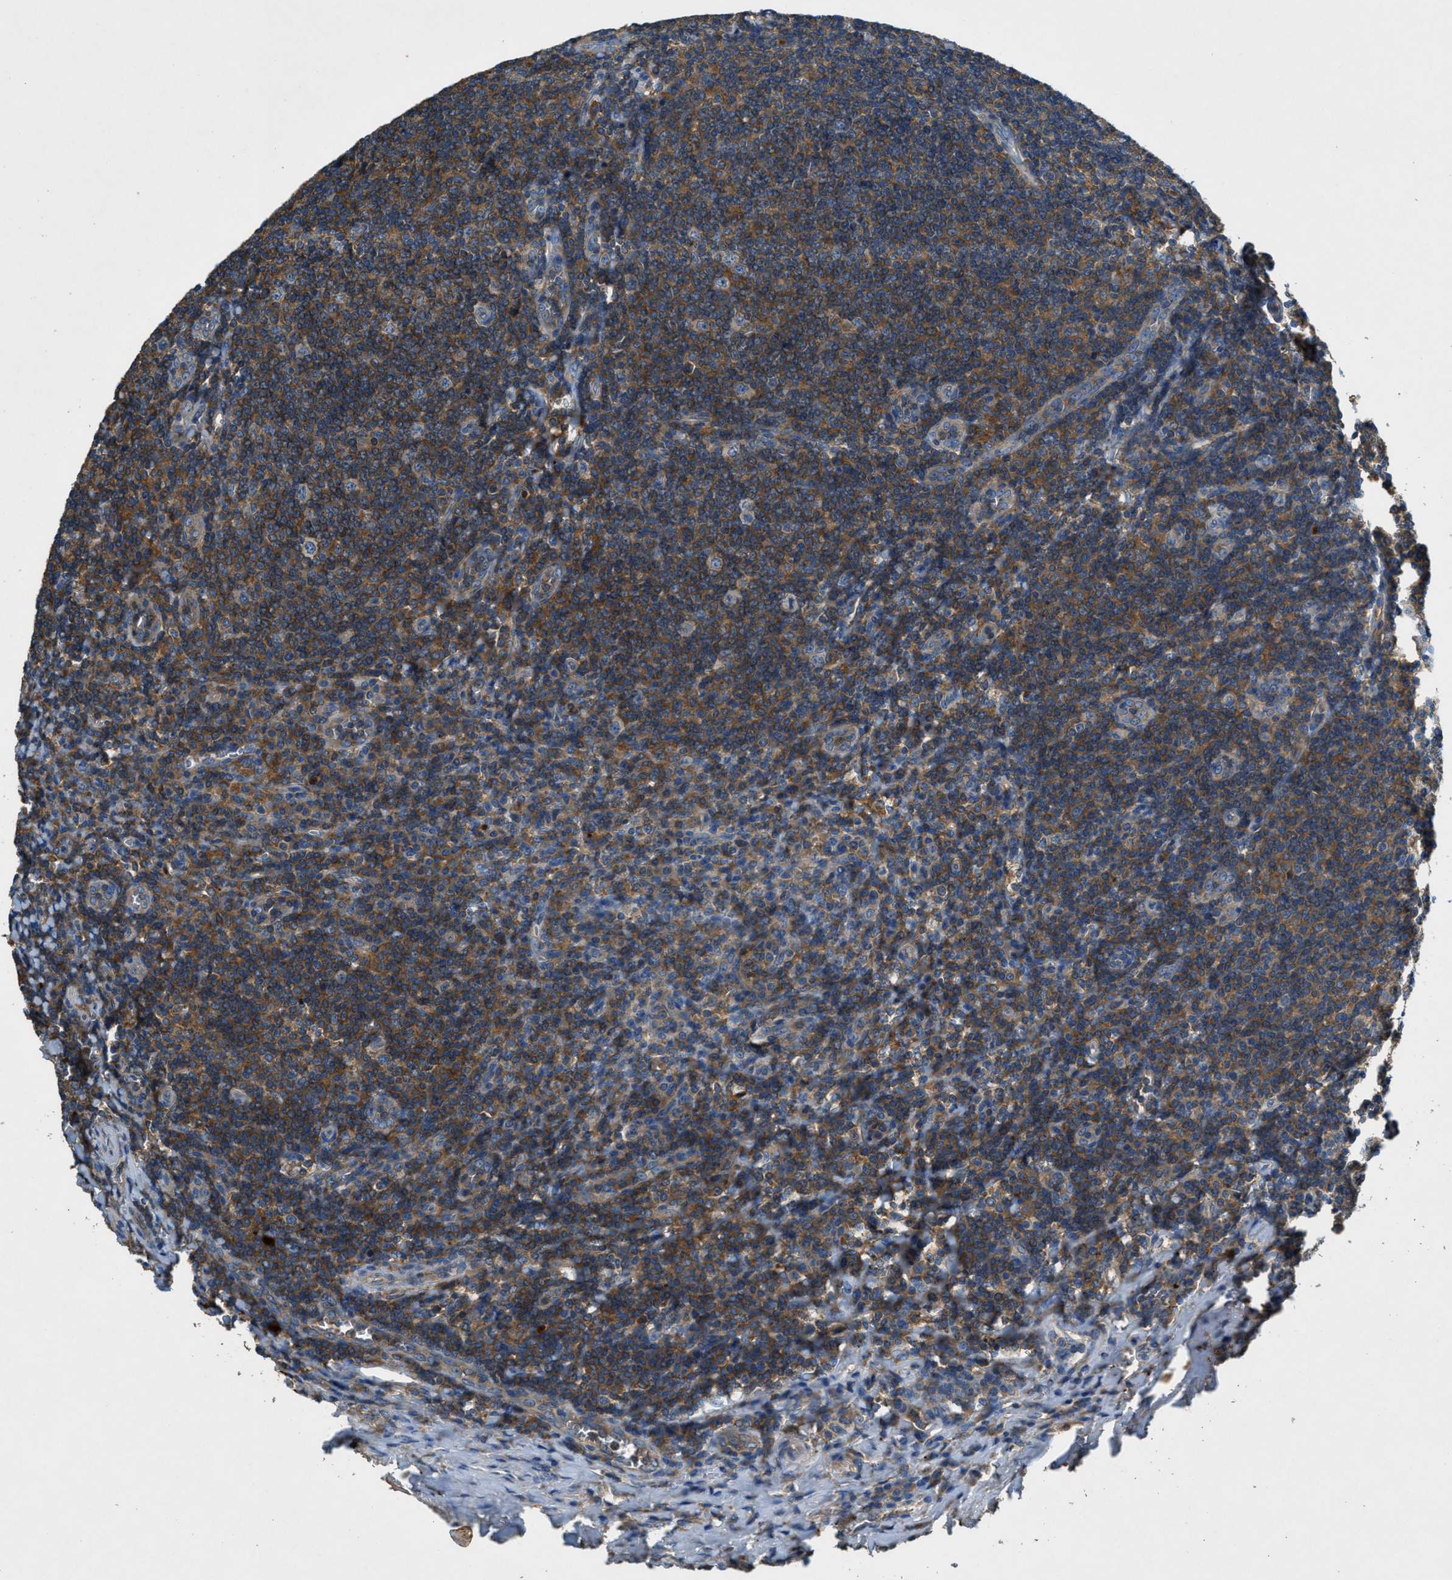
{"staining": {"intensity": "moderate", "quantity": ">75%", "location": "cytoplasmic/membranous"}, "tissue": "tonsil", "cell_type": "Germinal center cells", "image_type": "normal", "snomed": [{"axis": "morphology", "description": "Normal tissue, NOS"}, {"axis": "topography", "description": "Tonsil"}], "caption": "Tonsil was stained to show a protein in brown. There is medium levels of moderate cytoplasmic/membranous positivity in approximately >75% of germinal center cells. (brown staining indicates protein expression, while blue staining denotes nuclei).", "gene": "BLOC1S1", "patient": {"sex": "male", "age": 37}}